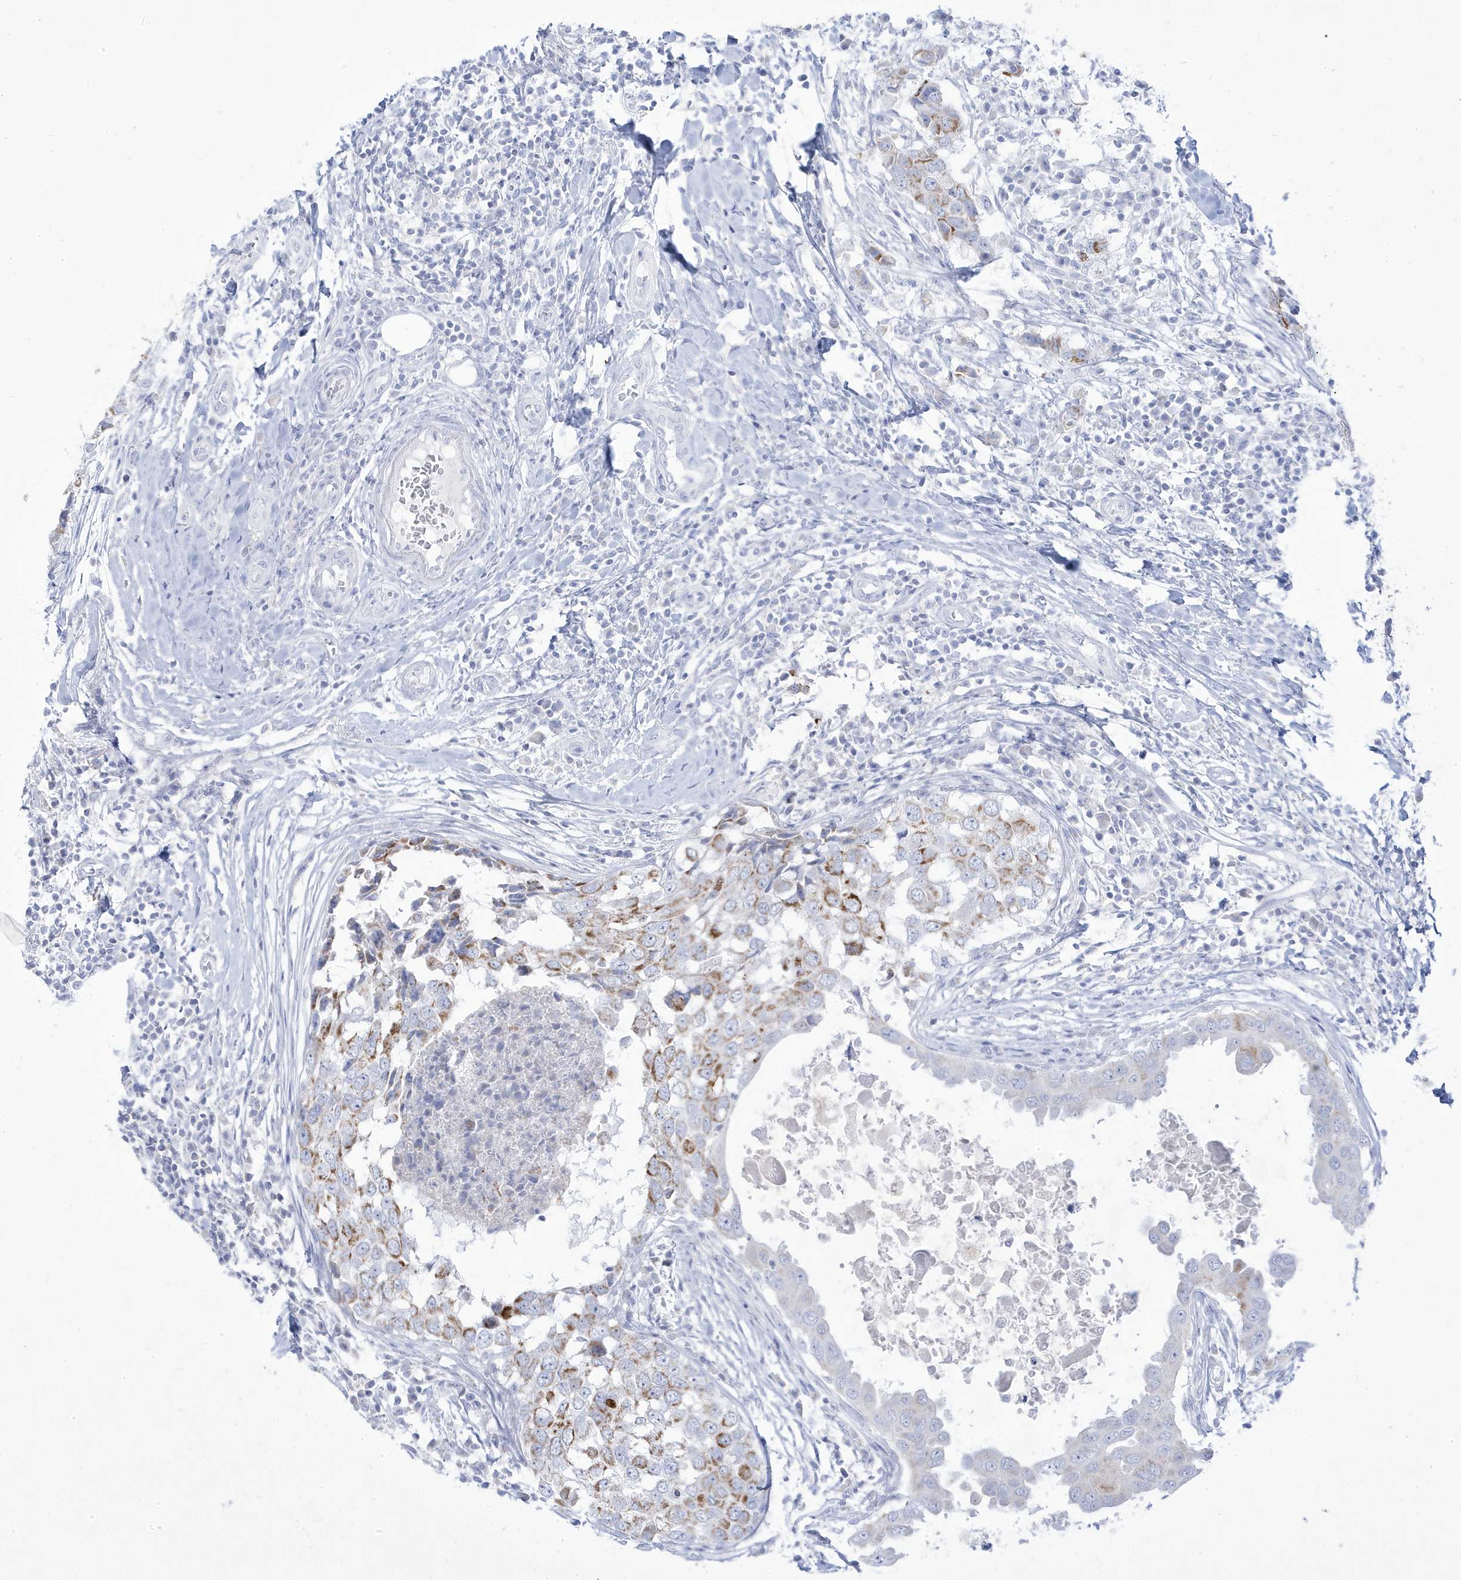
{"staining": {"intensity": "moderate", "quantity": "25%-75%", "location": "cytoplasmic/membranous"}, "tissue": "breast cancer", "cell_type": "Tumor cells", "image_type": "cancer", "snomed": [{"axis": "morphology", "description": "Duct carcinoma"}, {"axis": "topography", "description": "Breast"}], "caption": "About 25%-75% of tumor cells in invasive ductal carcinoma (breast) reveal moderate cytoplasmic/membranous protein positivity as visualized by brown immunohistochemical staining.", "gene": "ADAMTSL3", "patient": {"sex": "female", "age": 27}}